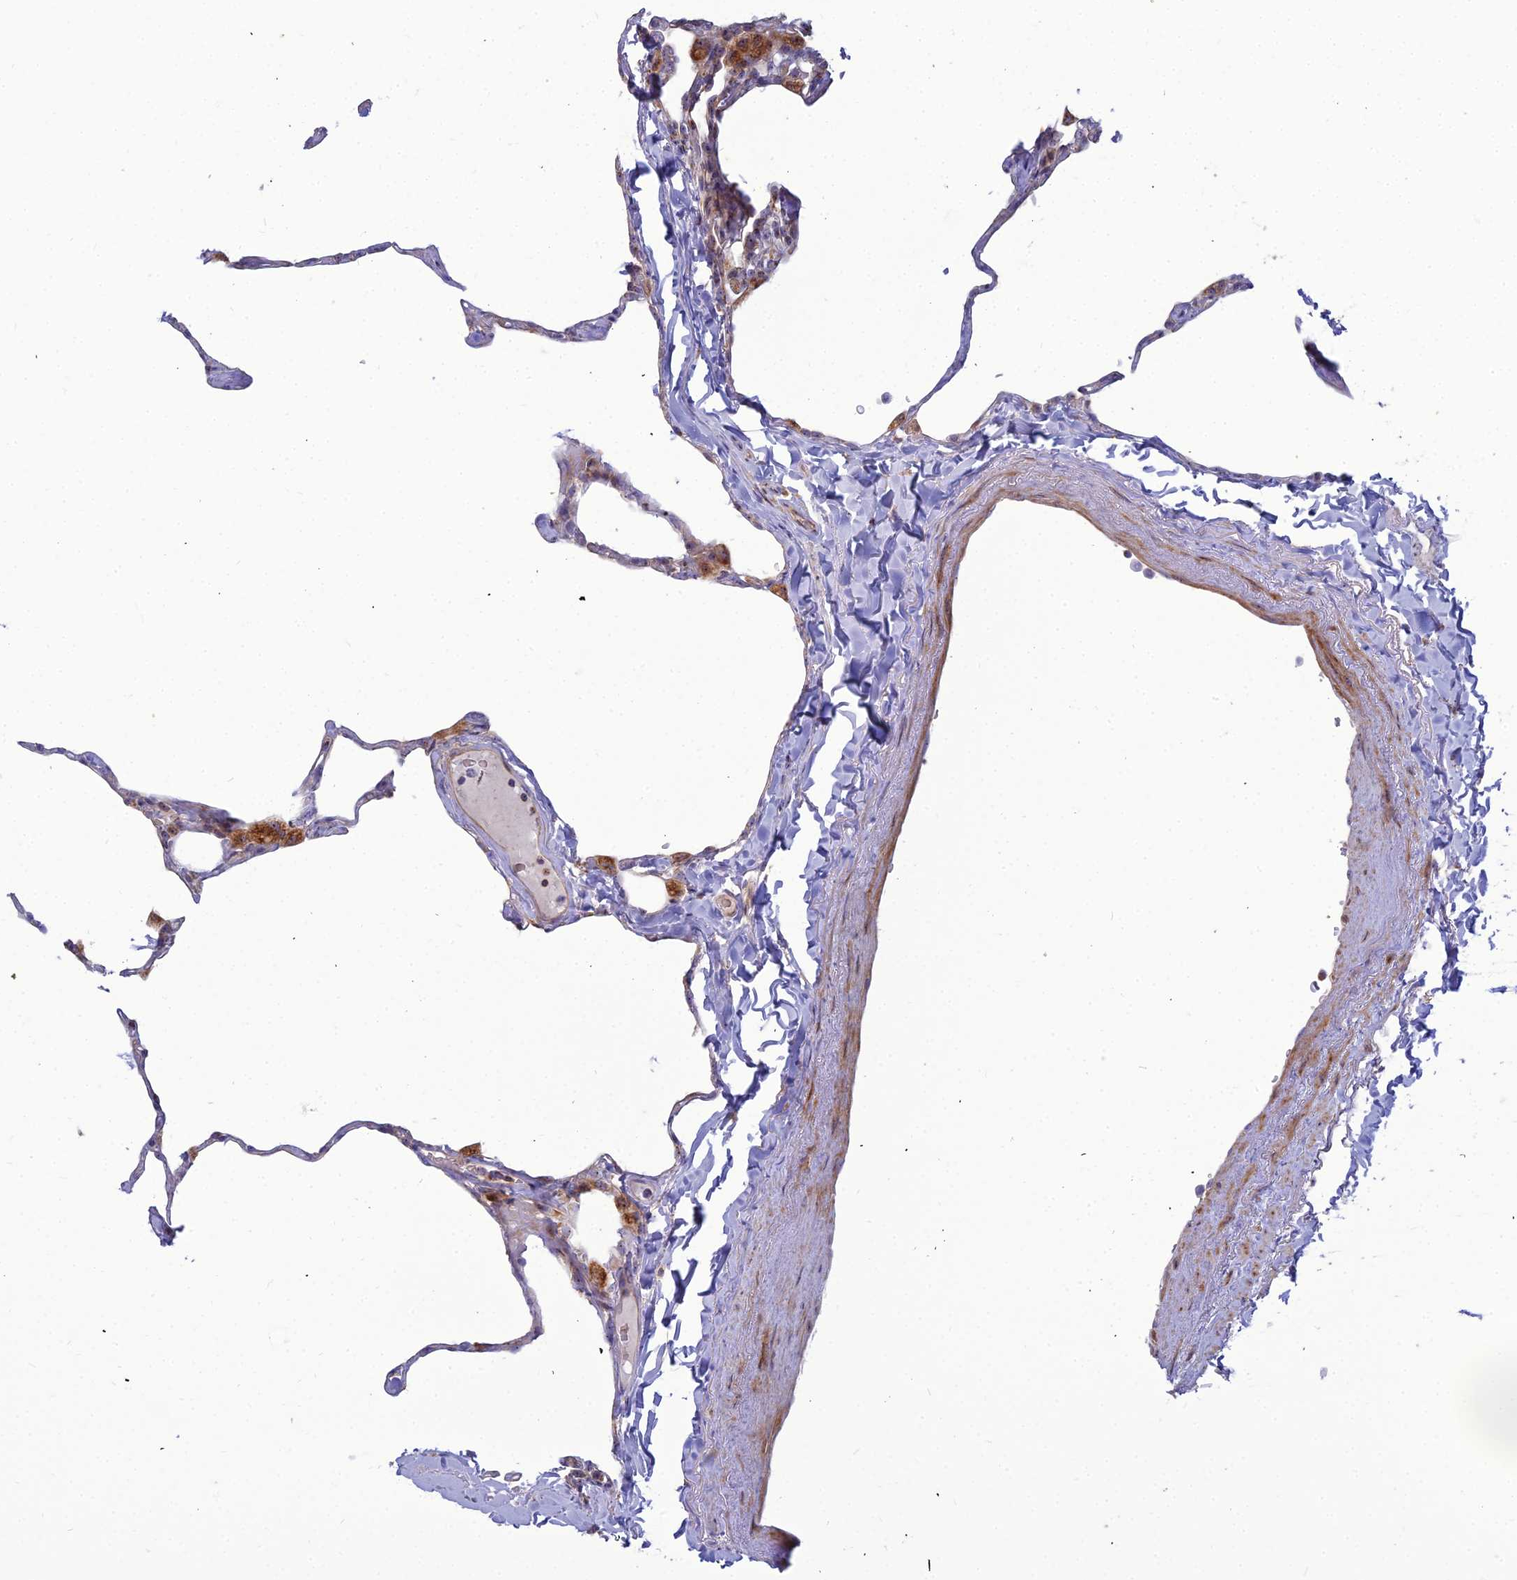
{"staining": {"intensity": "moderate", "quantity": ">75%", "location": "cytoplasmic/membranous"}, "tissue": "lung", "cell_type": "Alveolar cells", "image_type": "normal", "snomed": [{"axis": "morphology", "description": "Normal tissue, NOS"}, {"axis": "topography", "description": "Lung"}], "caption": "Protein expression analysis of normal lung shows moderate cytoplasmic/membranous staining in about >75% of alveolar cells.", "gene": "SLC35F4", "patient": {"sex": "male", "age": 65}}